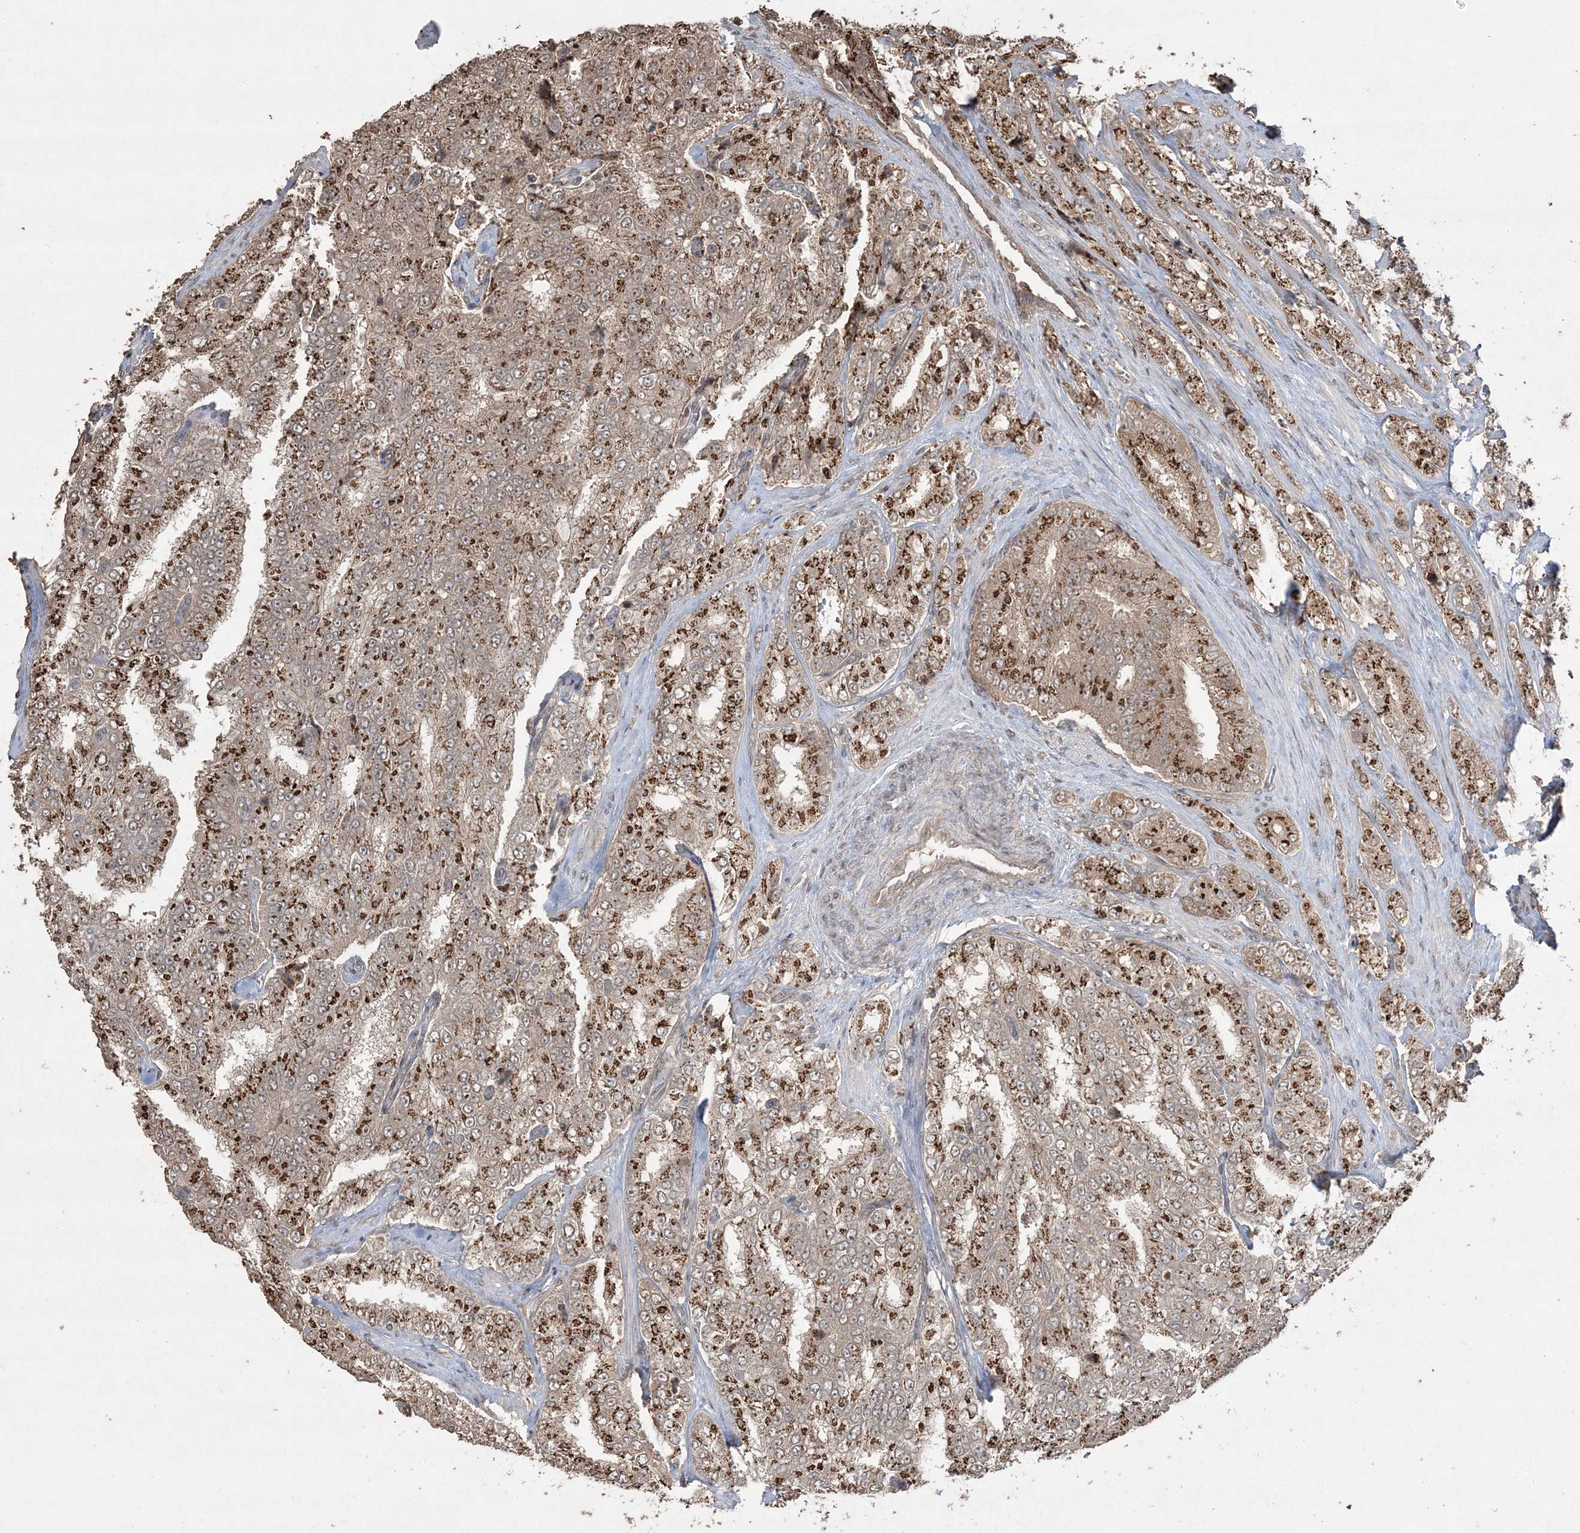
{"staining": {"intensity": "strong", "quantity": "25%-75%", "location": "cytoplasmic/membranous"}, "tissue": "prostate cancer", "cell_type": "Tumor cells", "image_type": "cancer", "snomed": [{"axis": "morphology", "description": "Adenocarcinoma, High grade"}, {"axis": "topography", "description": "Prostate"}], "caption": "Prostate cancer (high-grade adenocarcinoma) was stained to show a protein in brown. There is high levels of strong cytoplasmic/membranous expression in approximately 25%-75% of tumor cells. The protein is shown in brown color, while the nuclei are stained blue.", "gene": "EHHADH", "patient": {"sex": "male", "age": 58}}